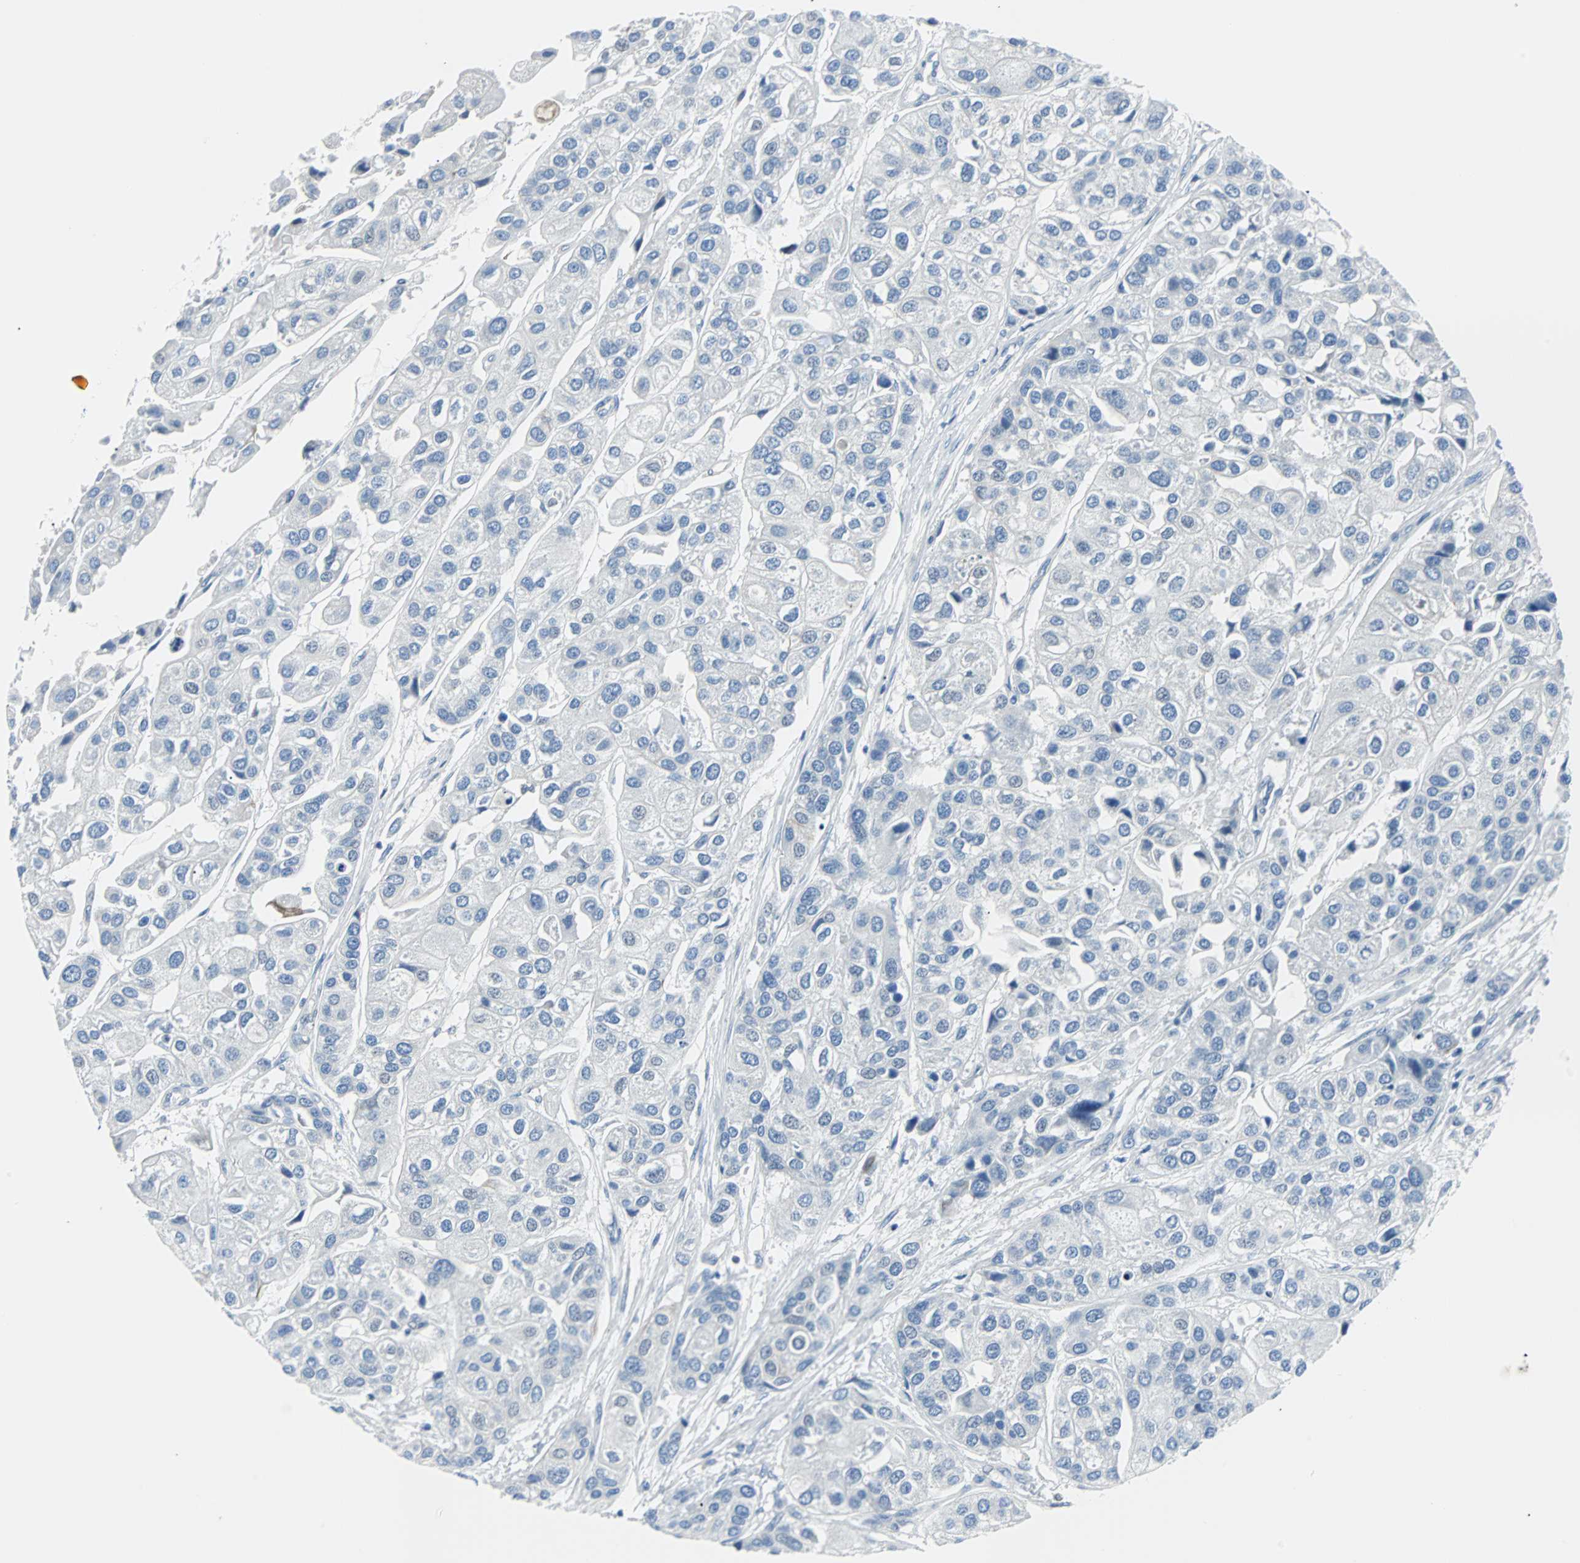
{"staining": {"intensity": "weak", "quantity": "<25%", "location": "cytoplasmic/membranous"}, "tissue": "urothelial cancer", "cell_type": "Tumor cells", "image_type": "cancer", "snomed": [{"axis": "morphology", "description": "Urothelial carcinoma, High grade"}, {"axis": "topography", "description": "Urinary bladder"}], "caption": "The micrograph shows no significant staining in tumor cells of high-grade urothelial carcinoma.", "gene": "RASA1", "patient": {"sex": "female", "age": 64}}